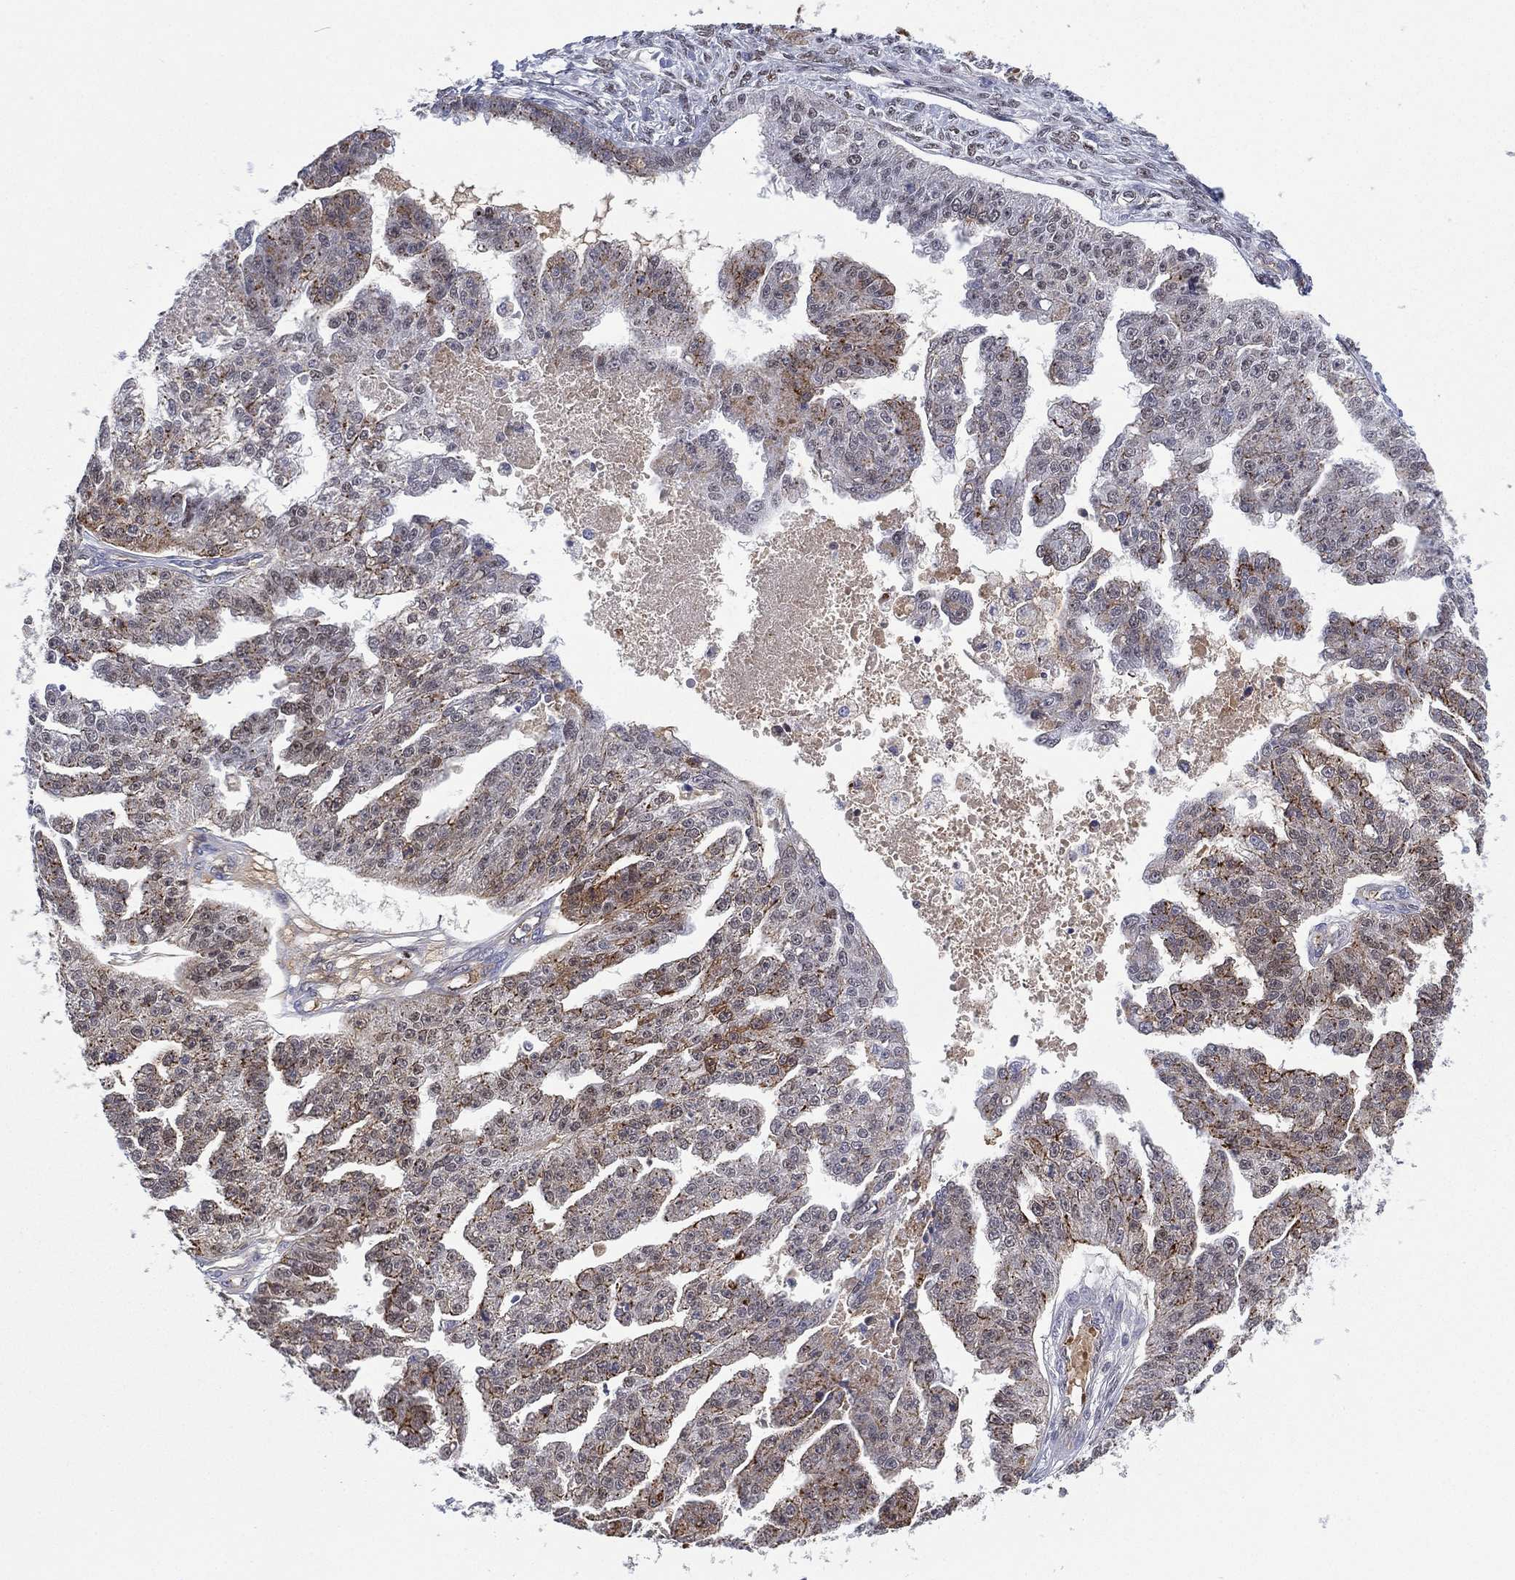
{"staining": {"intensity": "strong", "quantity": "25%-75%", "location": "cytoplasmic/membranous"}, "tissue": "ovarian cancer", "cell_type": "Tumor cells", "image_type": "cancer", "snomed": [{"axis": "morphology", "description": "Cystadenocarcinoma, serous, NOS"}, {"axis": "topography", "description": "Ovary"}], "caption": "A brown stain highlights strong cytoplasmic/membranous staining of a protein in serous cystadenocarcinoma (ovarian) tumor cells.", "gene": "GSE1", "patient": {"sex": "female", "age": 58}}